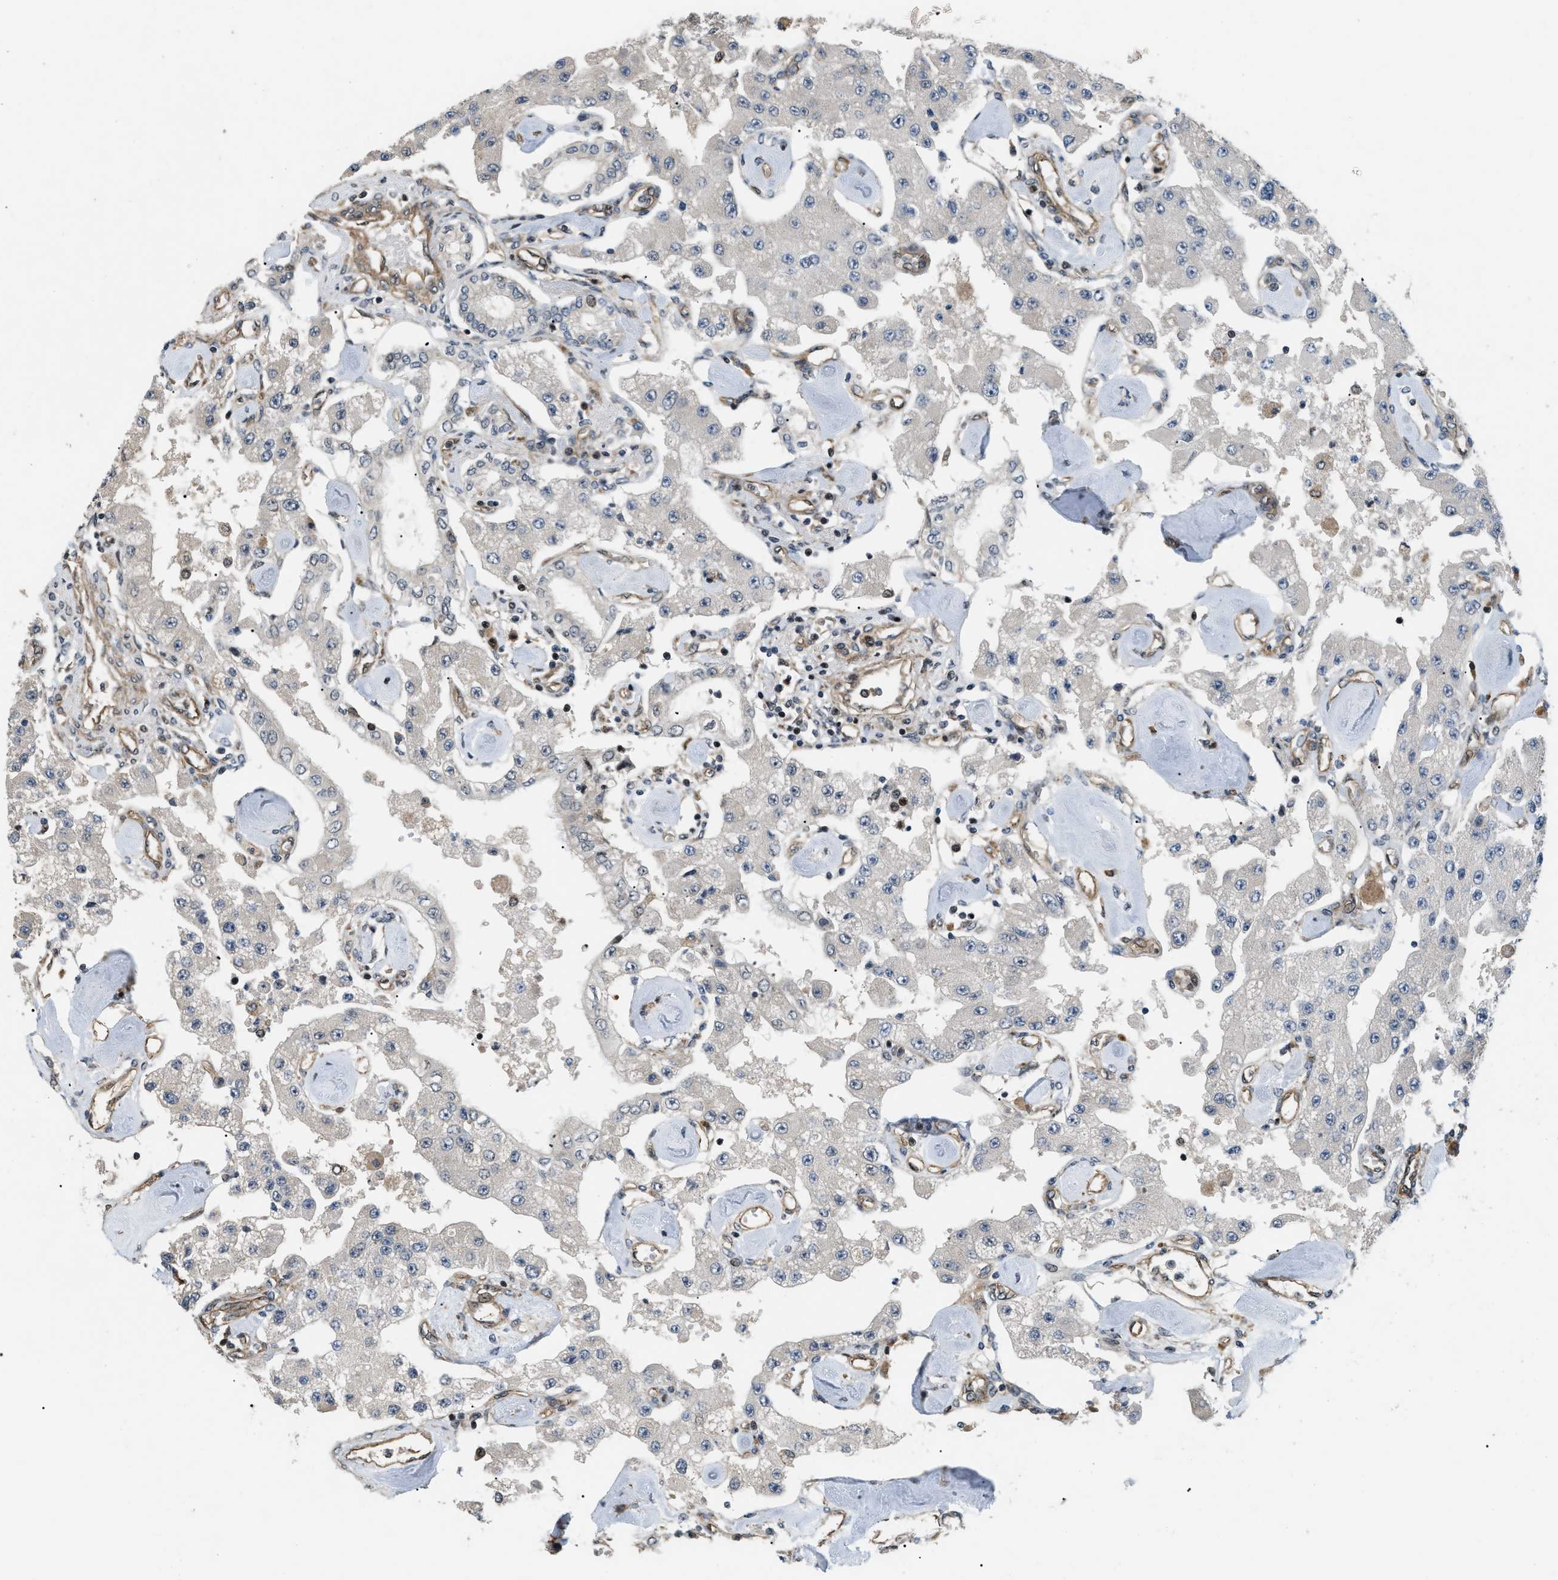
{"staining": {"intensity": "negative", "quantity": "none", "location": "none"}, "tissue": "carcinoid", "cell_type": "Tumor cells", "image_type": "cancer", "snomed": [{"axis": "morphology", "description": "Carcinoid, malignant, NOS"}, {"axis": "topography", "description": "Pancreas"}], "caption": "A high-resolution image shows IHC staining of malignant carcinoid, which demonstrates no significant staining in tumor cells.", "gene": "LTA4H", "patient": {"sex": "male", "age": 41}}